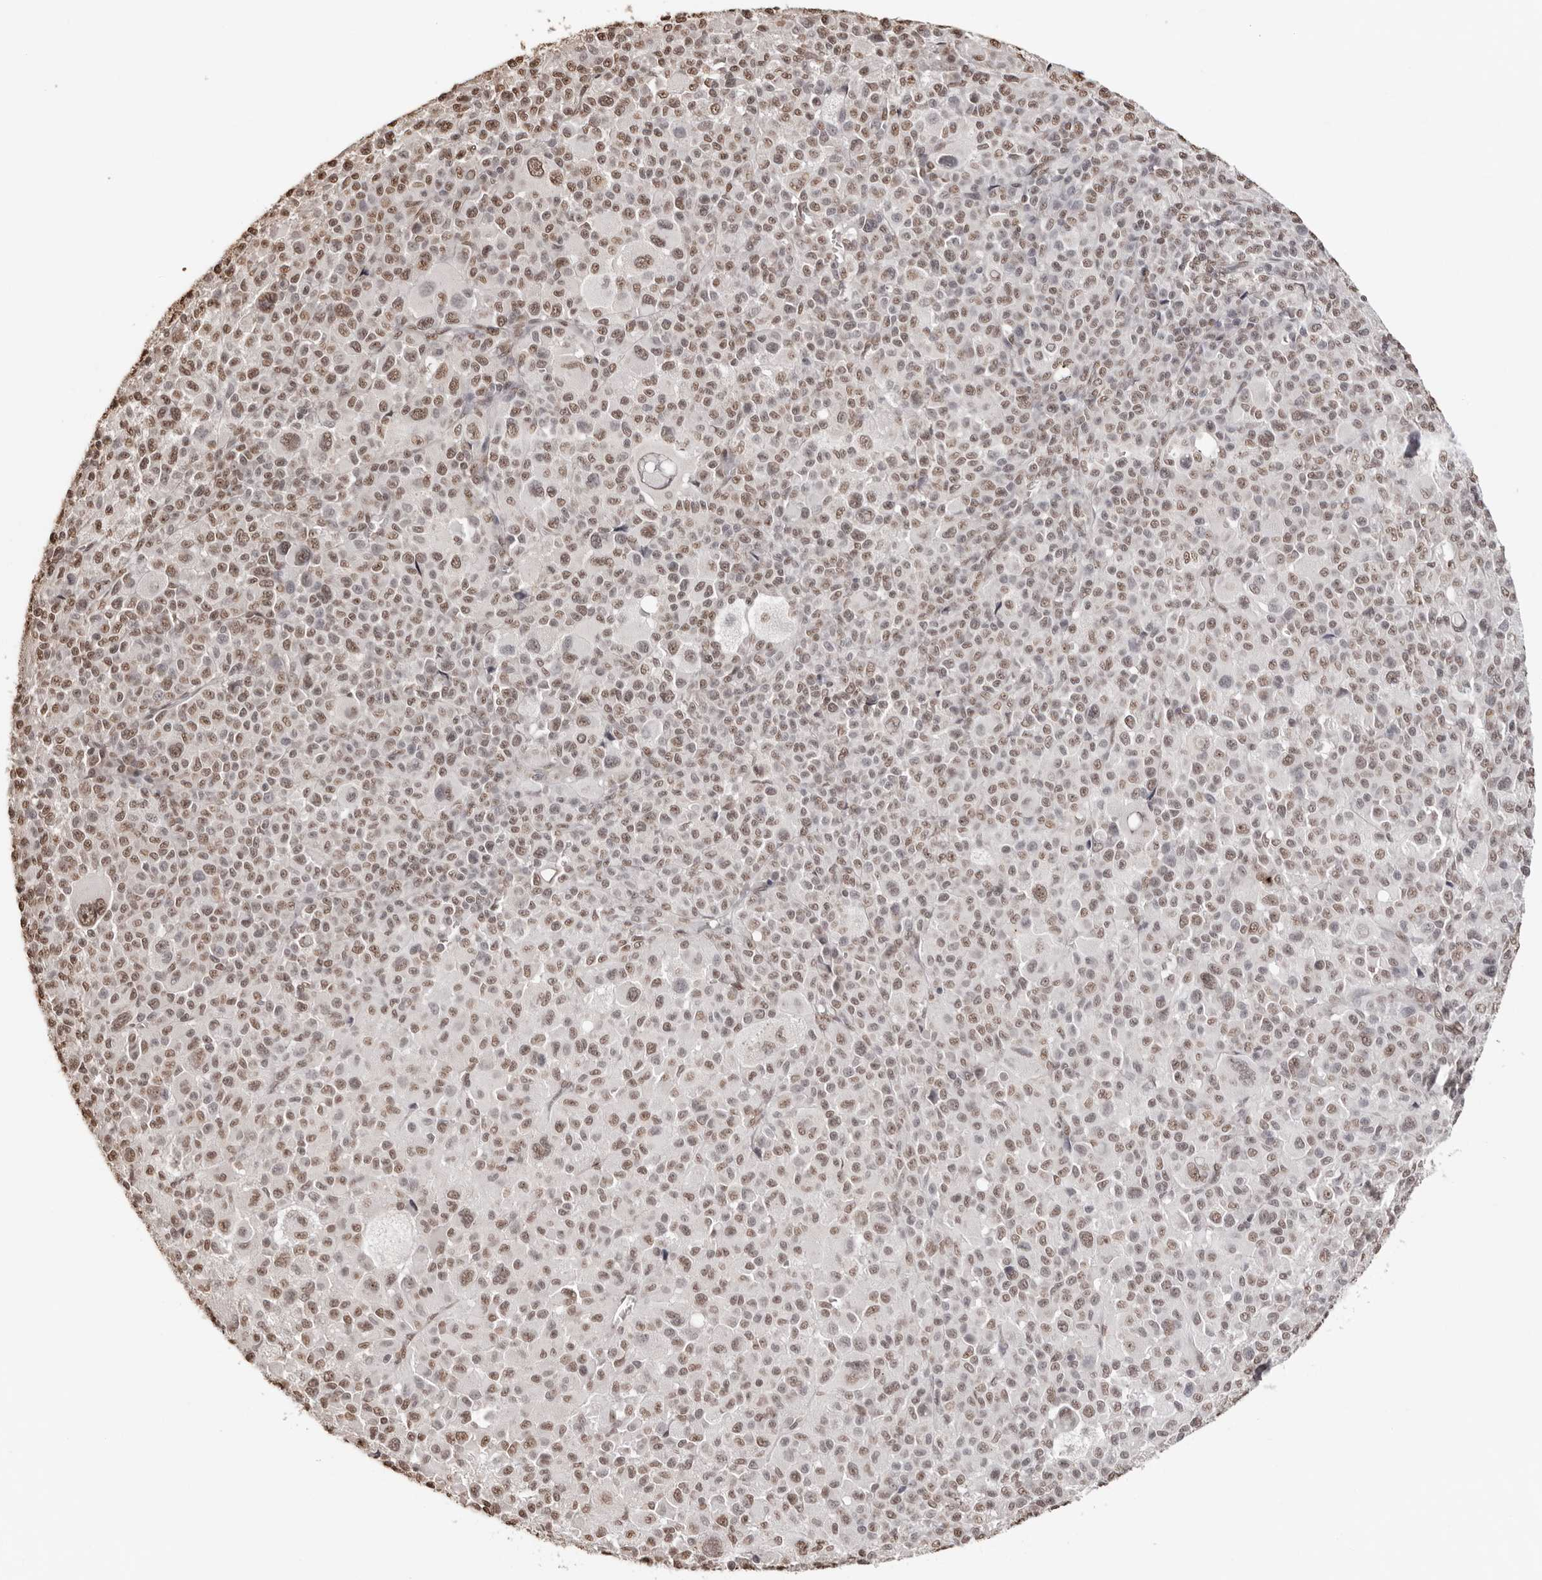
{"staining": {"intensity": "moderate", "quantity": ">75%", "location": "nuclear"}, "tissue": "melanoma", "cell_type": "Tumor cells", "image_type": "cancer", "snomed": [{"axis": "morphology", "description": "Malignant melanoma, Metastatic site"}, {"axis": "topography", "description": "Skin"}], "caption": "DAB (3,3'-diaminobenzidine) immunohistochemical staining of human malignant melanoma (metastatic site) demonstrates moderate nuclear protein staining in approximately >75% of tumor cells. (Brightfield microscopy of DAB IHC at high magnification).", "gene": "OLIG3", "patient": {"sex": "female", "age": 74}}